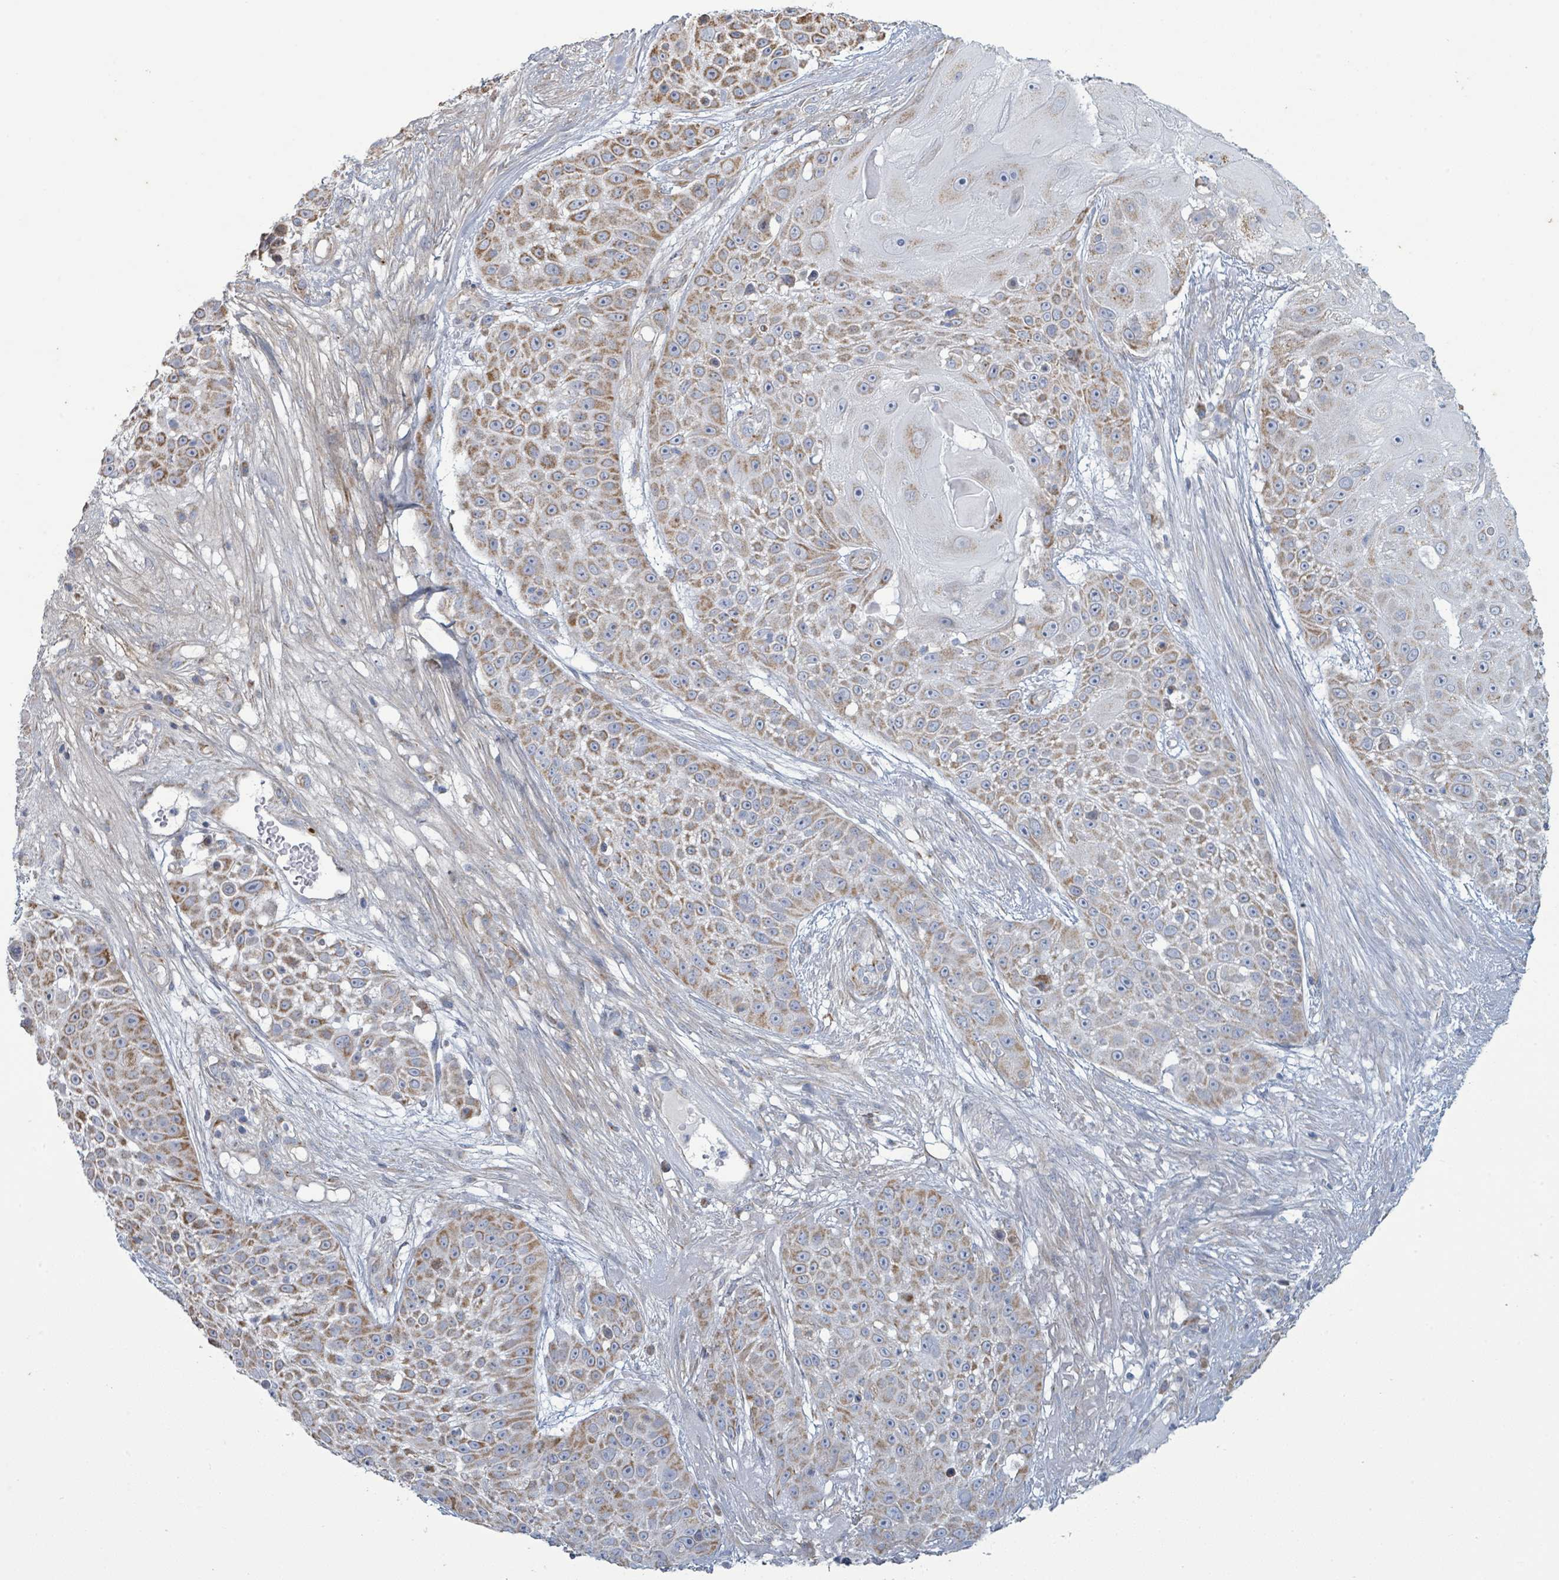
{"staining": {"intensity": "moderate", "quantity": ">75%", "location": "cytoplasmic/membranous"}, "tissue": "skin cancer", "cell_type": "Tumor cells", "image_type": "cancer", "snomed": [{"axis": "morphology", "description": "Squamous cell carcinoma, NOS"}, {"axis": "topography", "description": "Skin"}], "caption": "The micrograph displays immunohistochemical staining of skin squamous cell carcinoma. There is moderate cytoplasmic/membranous staining is present in about >75% of tumor cells. (DAB (3,3'-diaminobenzidine) = brown stain, brightfield microscopy at high magnification).", "gene": "ALG12", "patient": {"sex": "female", "age": 86}}